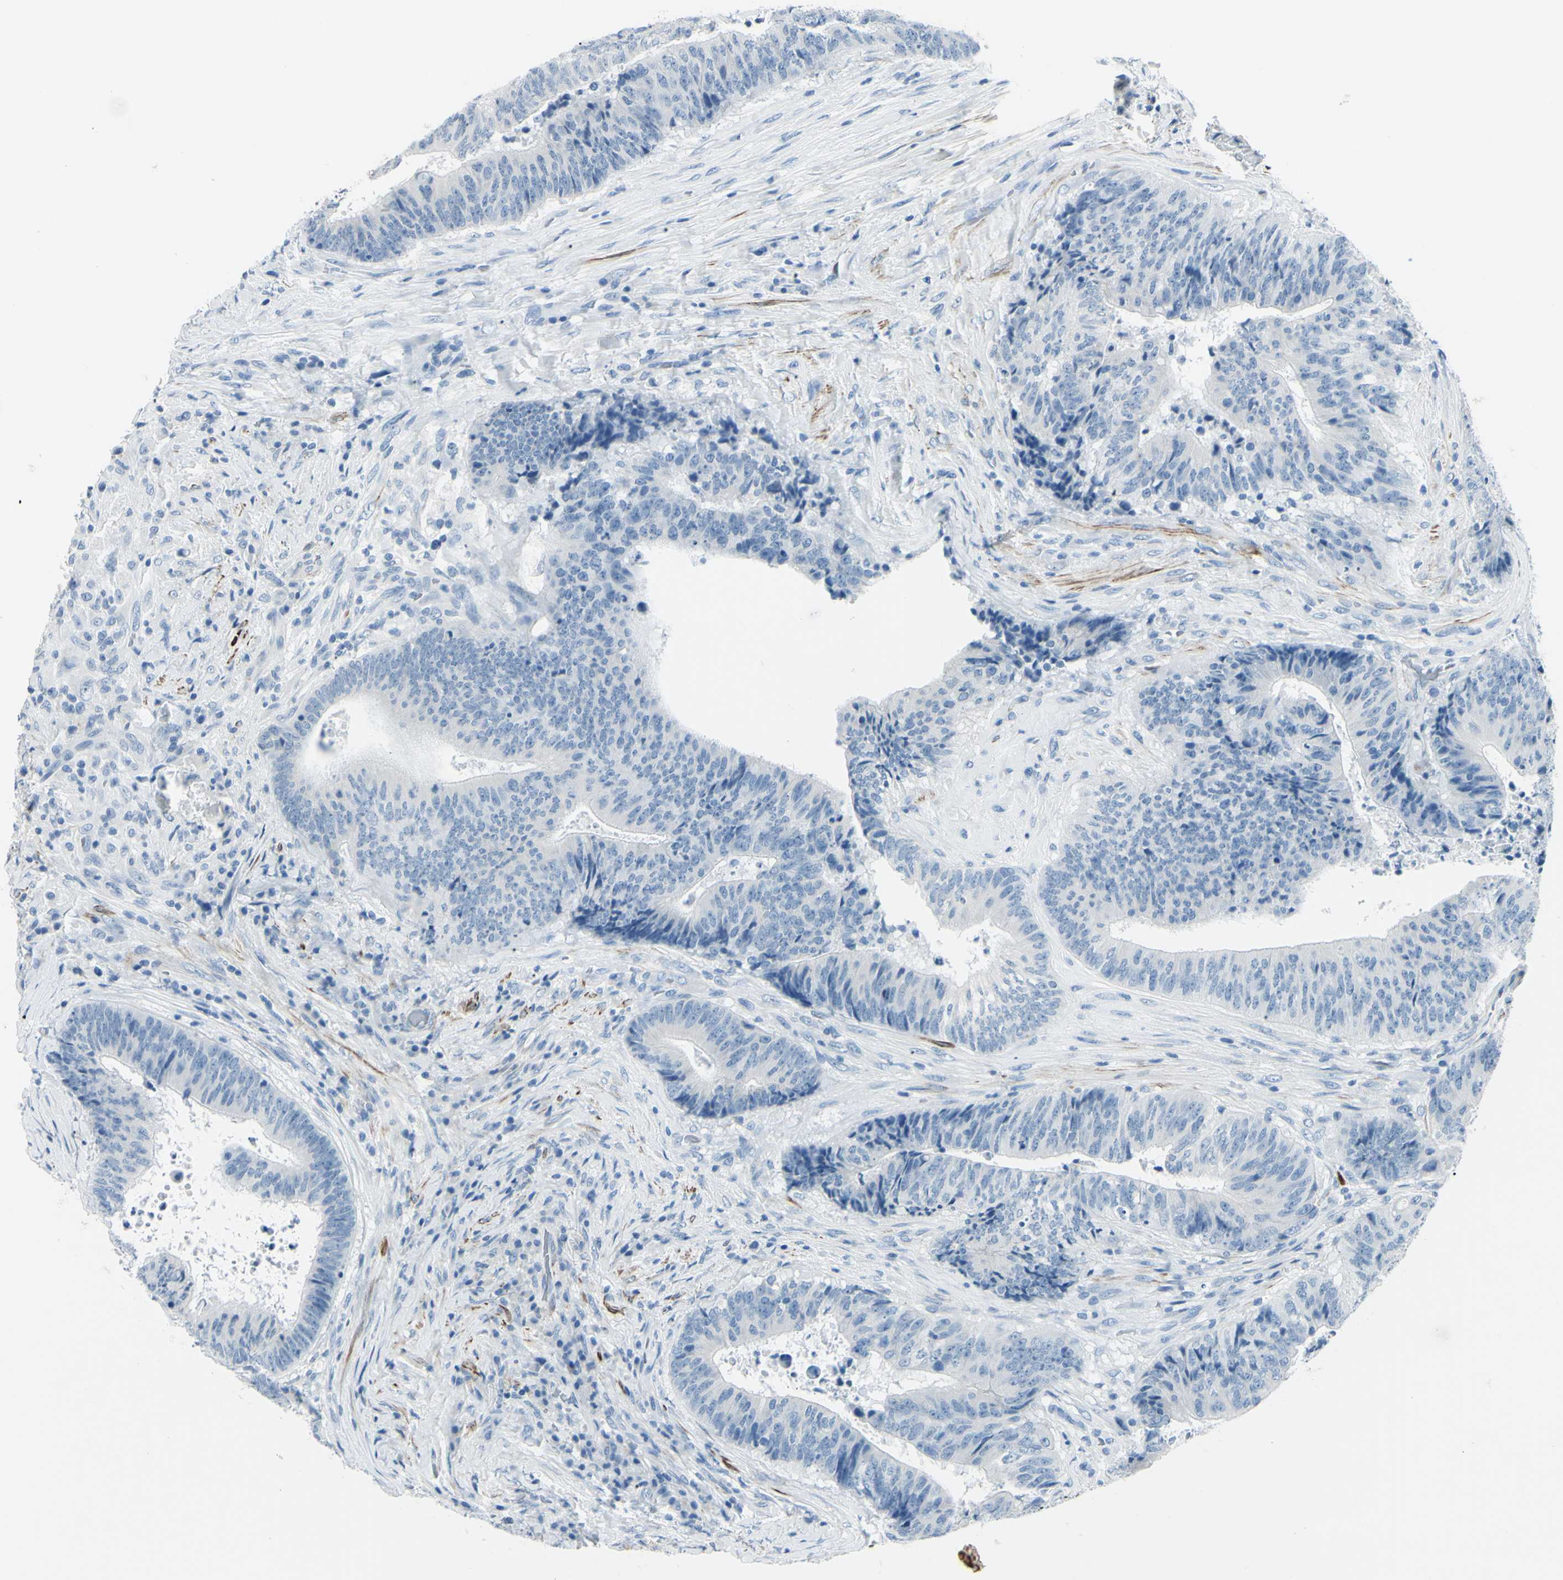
{"staining": {"intensity": "negative", "quantity": "none", "location": "none"}, "tissue": "colorectal cancer", "cell_type": "Tumor cells", "image_type": "cancer", "snomed": [{"axis": "morphology", "description": "Adenocarcinoma, NOS"}, {"axis": "topography", "description": "Rectum"}], "caption": "IHC of colorectal cancer shows no staining in tumor cells.", "gene": "CDH15", "patient": {"sex": "male", "age": 72}}